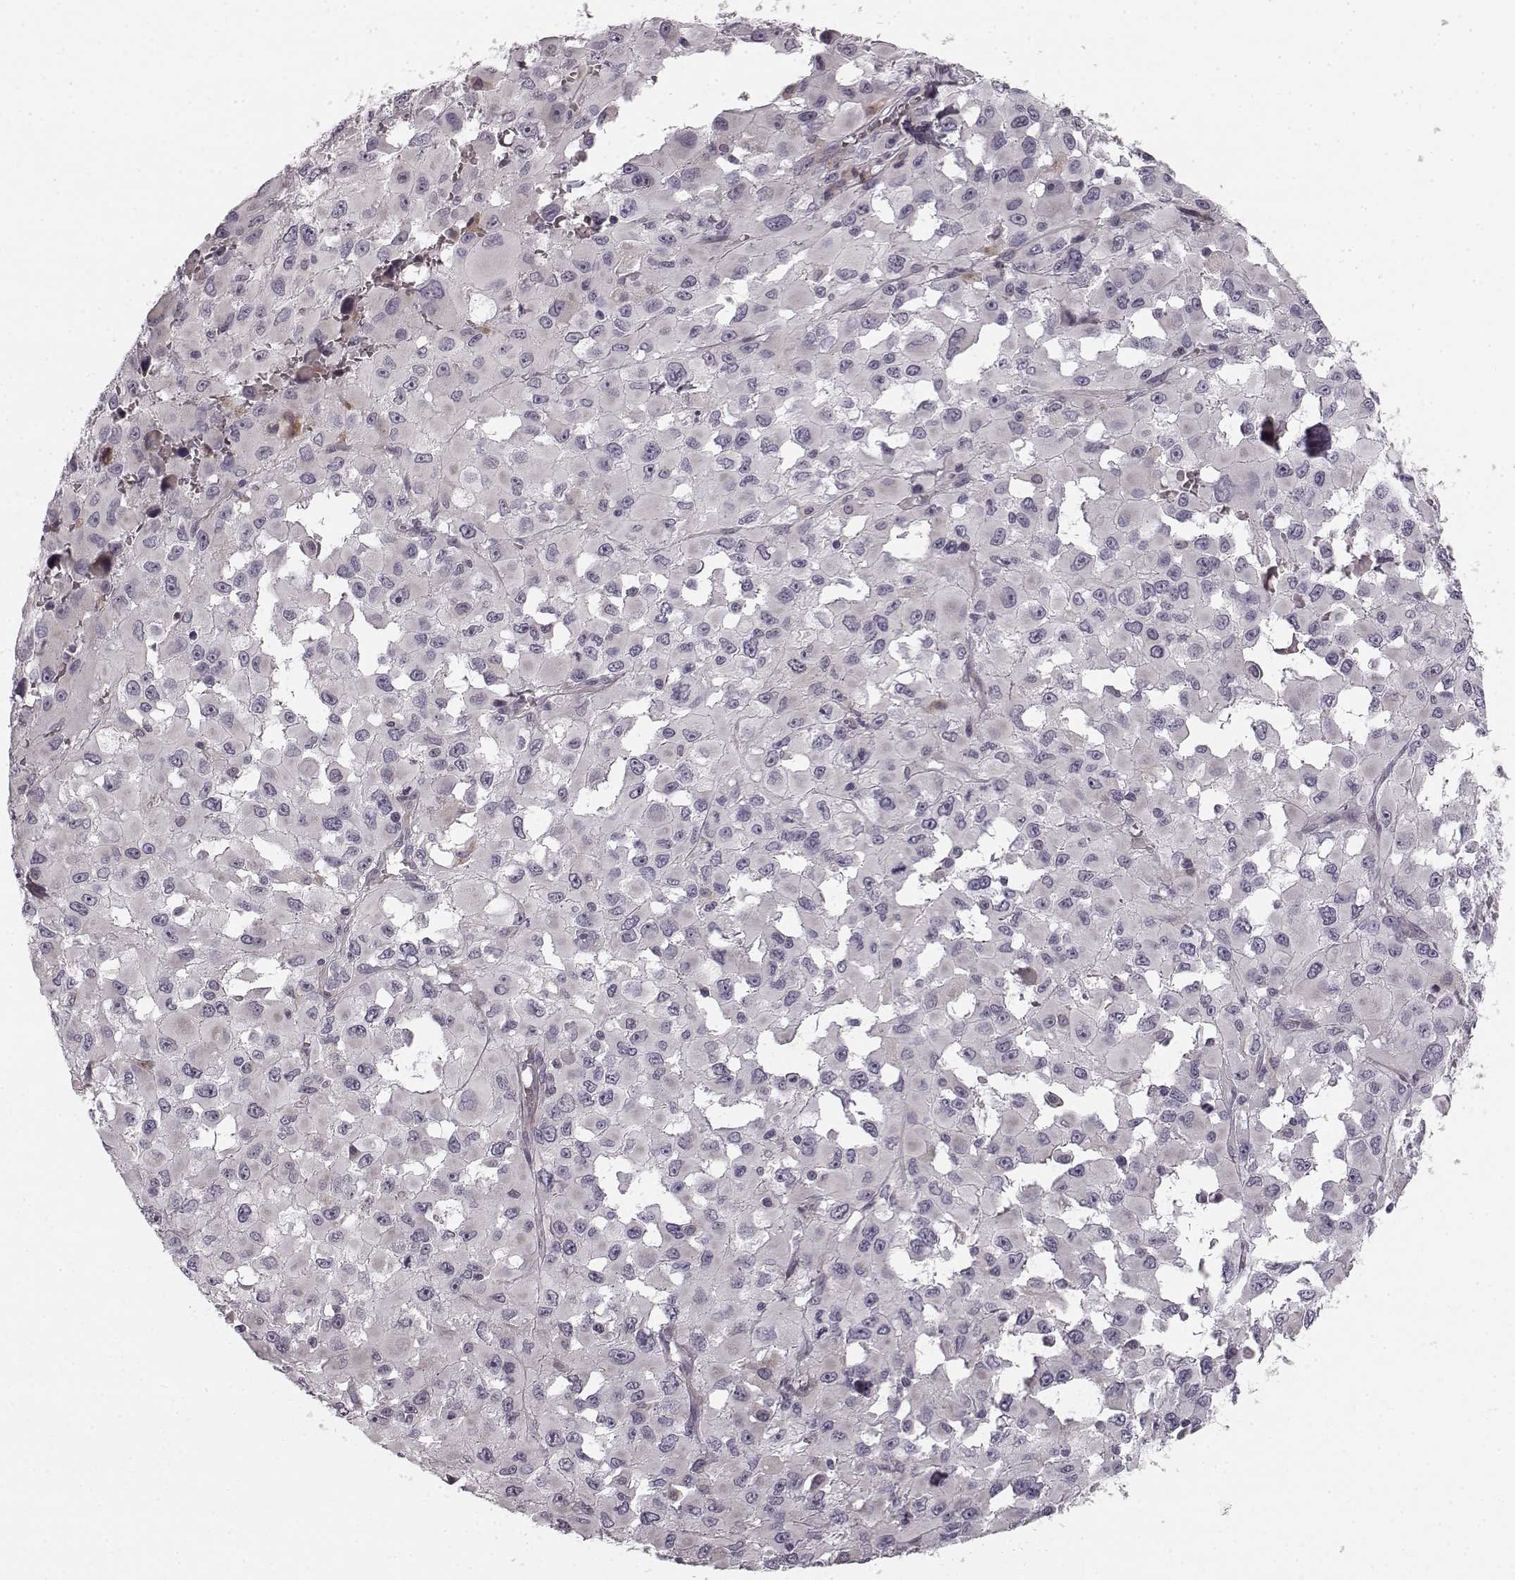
{"staining": {"intensity": "negative", "quantity": "none", "location": "none"}, "tissue": "melanoma", "cell_type": "Tumor cells", "image_type": "cancer", "snomed": [{"axis": "morphology", "description": "Malignant melanoma, Metastatic site"}, {"axis": "topography", "description": "Lymph node"}], "caption": "Immunohistochemical staining of human malignant melanoma (metastatic site) reveals no significant staining in tumor cells. (Stains: DAB (3,3'-diaminobenzidine) IHC with hematoxylin counter stain, Microscopy: brightfield microscopy at high magnification).", "gene": "FAM234B", "patient": {"sex": "male", "age": 50}}